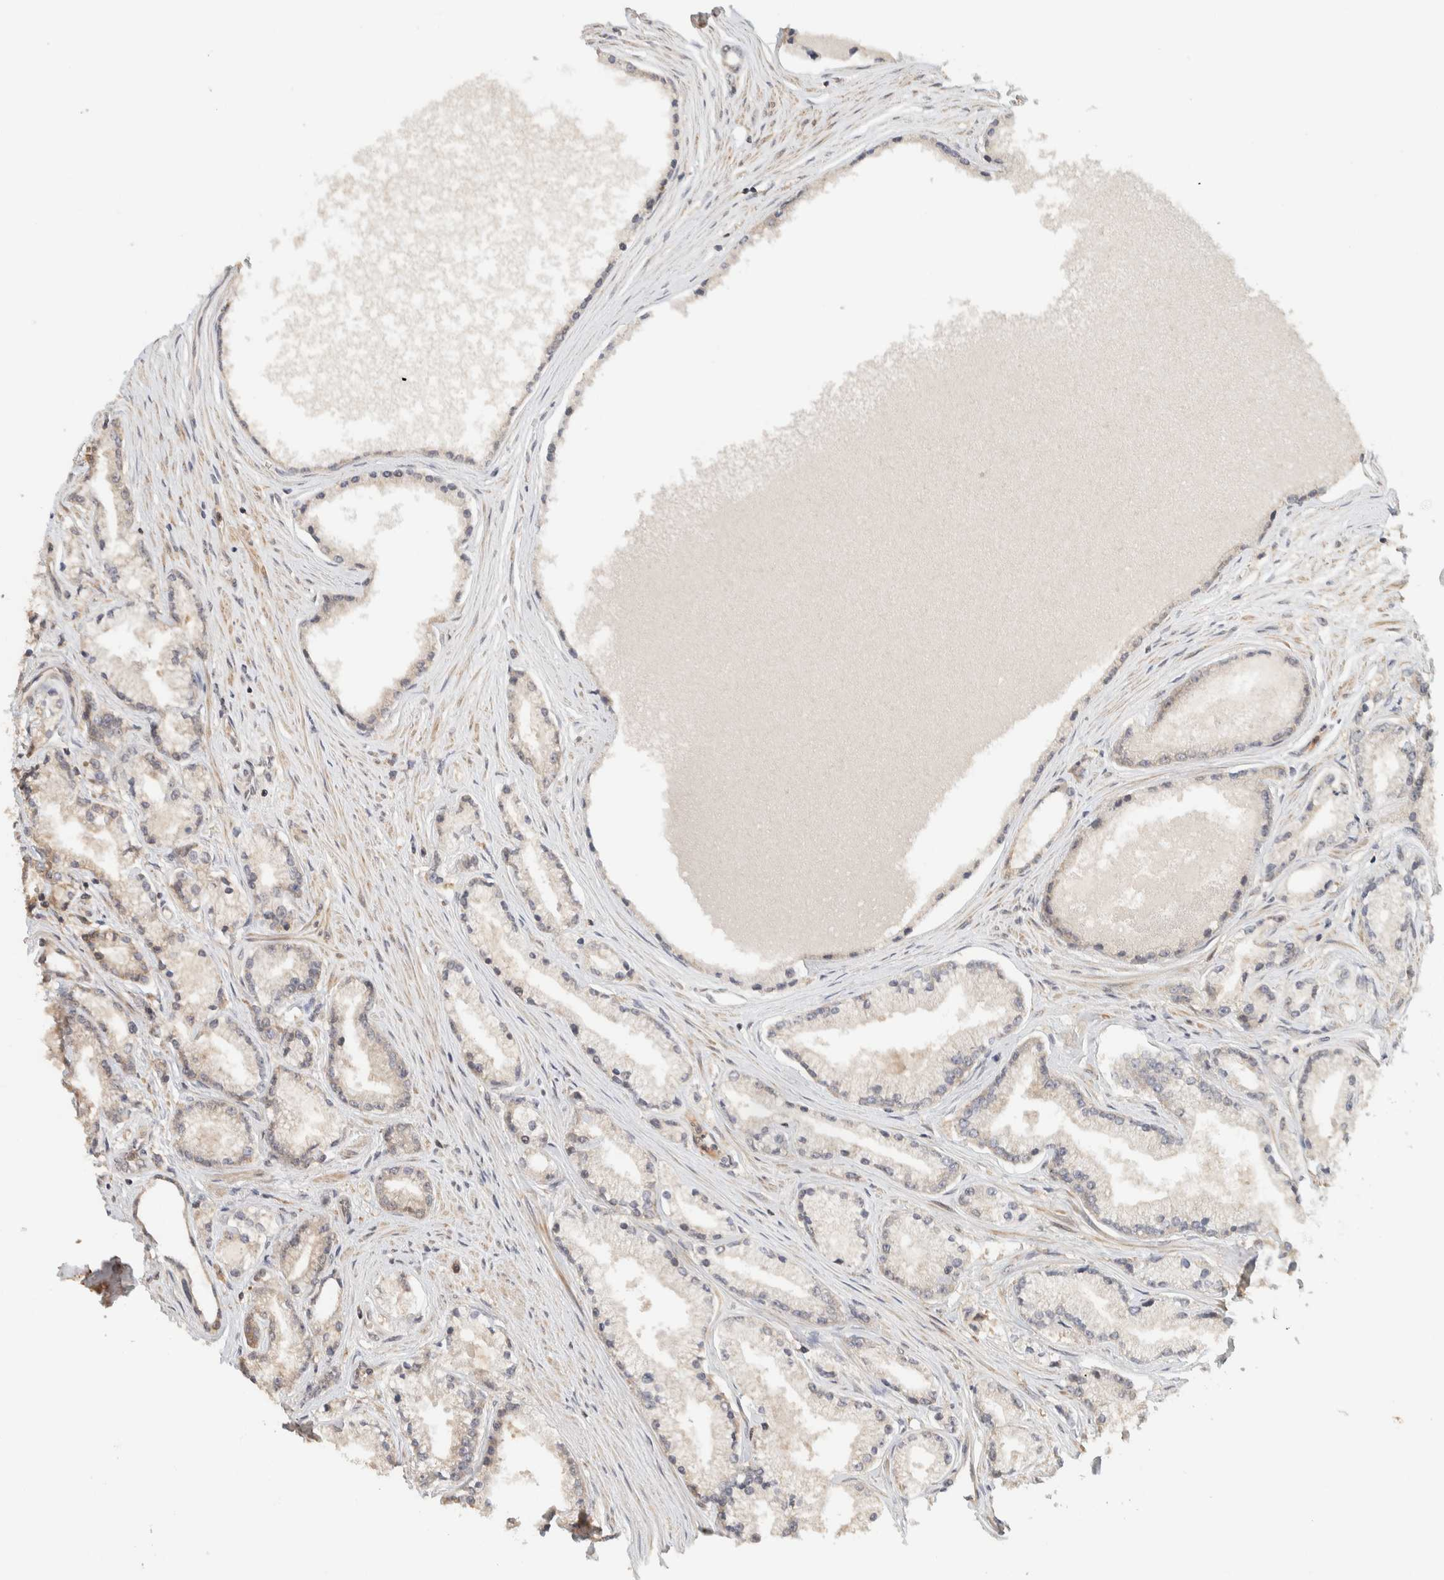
{"staining": {"intensity": "weak", "quantity": "25%-75%", "location": "cytoplasmic/membranous"}, "tissue": "prostate cancer", "cell_type": "Tumor cells", "image_type": "cancer", "snomed": [{"axis": "morphology", "description": "Adenocarcinoma, High grade"}, {"axis": "topography", "description": "Prostate"}], "caption": "A micrograph of prostate high-grade adenocarcinoma stained for a protein exhibits weak cytoplasmic/membranous brown staining in tumor cells. The staining was performed using DAB to visualize the protein expression in brown, while the nuclei were stained in blue with hematoxylin (Magnification: 20x).", "gene": "ADSS2", "patient": {"sex": "male", "age": 71}}